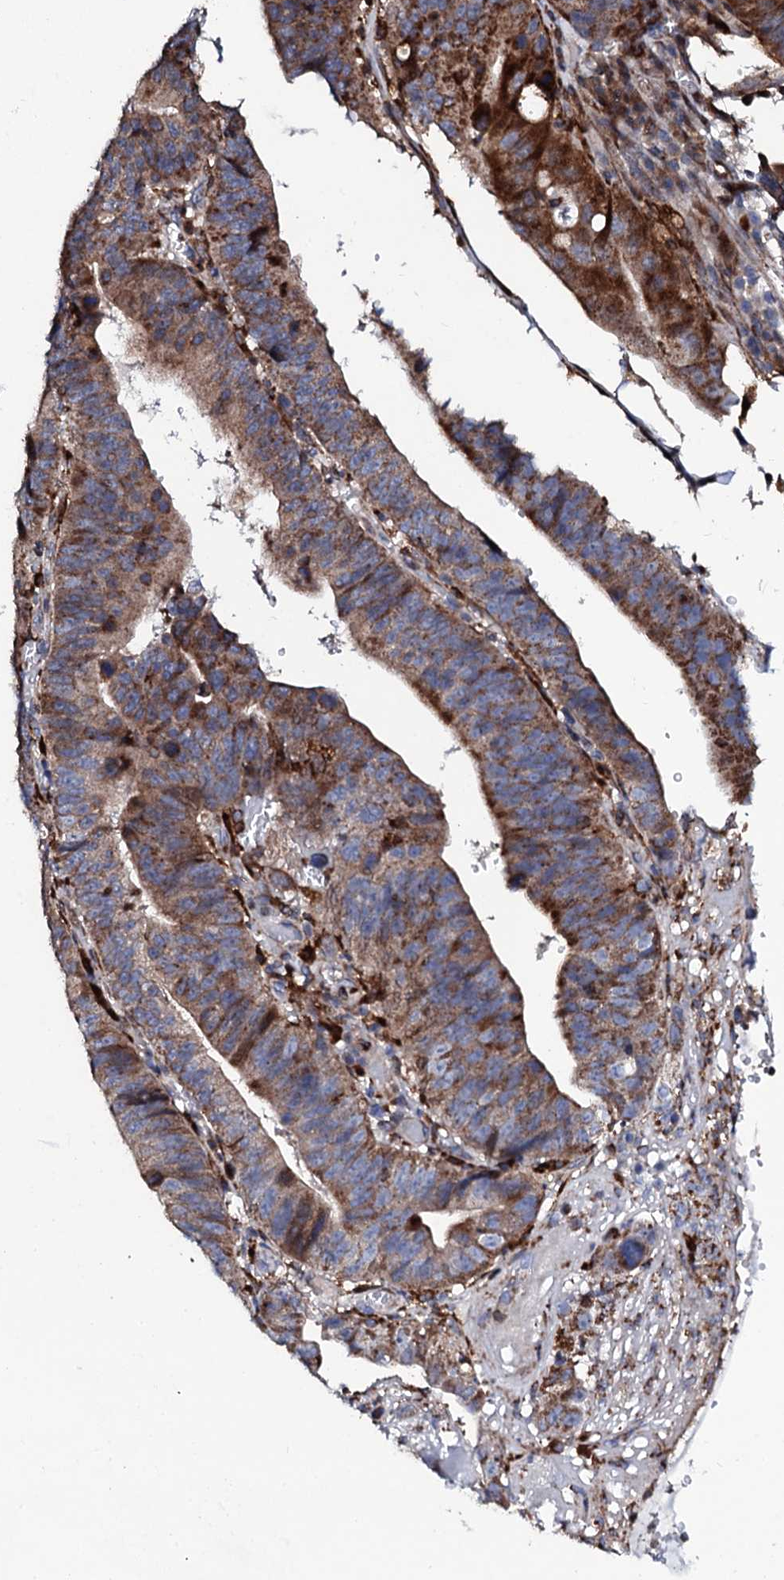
{"staining": {"intensity": "strong", "quantity": ">75%", "location": "cytoplasmic/membranous"}, "tissue": "stomach cancer", "cell_type": "Tumor cells", "image_type": "cancer", "snomed": [{"axis": "morphology", "description": "Adenocarcinoma, NOS"}, {"axis": "topography", "description": "Stomach"}], "caption": "Immunohistochemical staining of human adenocarcinoma (stomach) shows strong cytoplasmic/membranous protein staining in approximately >75% of tumor cells.", "gene": "TCIRG1", "patient": {"sex": "male", "age": 59}}